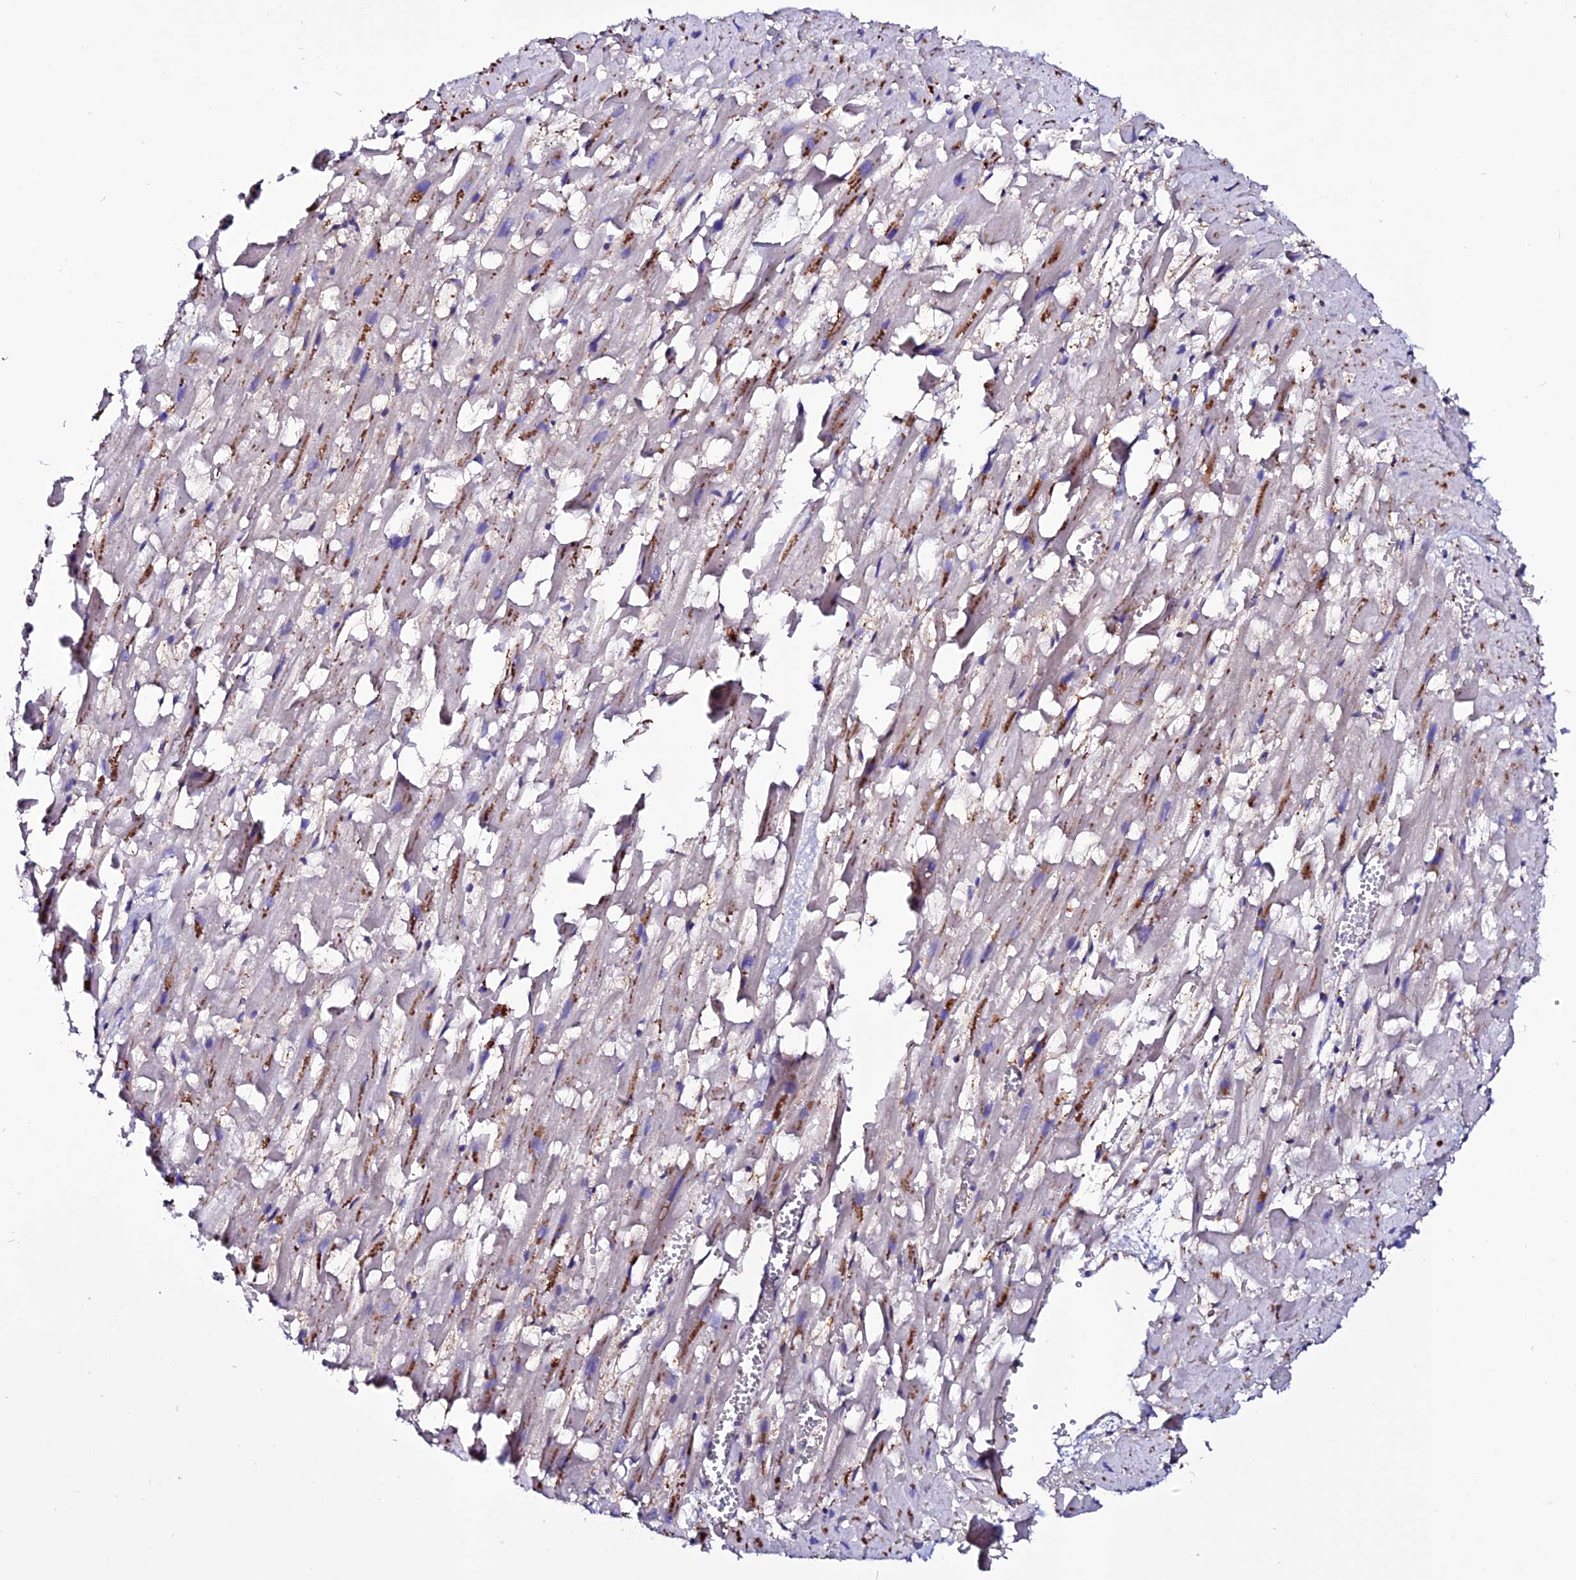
{"staining": {"intensity": "moderate", "quantity": "25%-75%", "location": "cytoplasmic/membranous"}, "tissue": "heart muscle", "cell_type": "Cardiomyocytes", "image_type": "normal", "snomed": [{"axis": "morphology", "description": "Normal tissue, NOS"}, {"axis": "topography", "description": "Heart"}], "caption": "DAB (3,3'-diaminobenzidine) immunohistochemical staining of unremarkable human heart muscle displays moderate cytoplasmic/membranous protein expression in about 25%-75% of cardiomyocytes.", "gene": "USP17L10", "patient": {"sex": "female", "age": 64}}